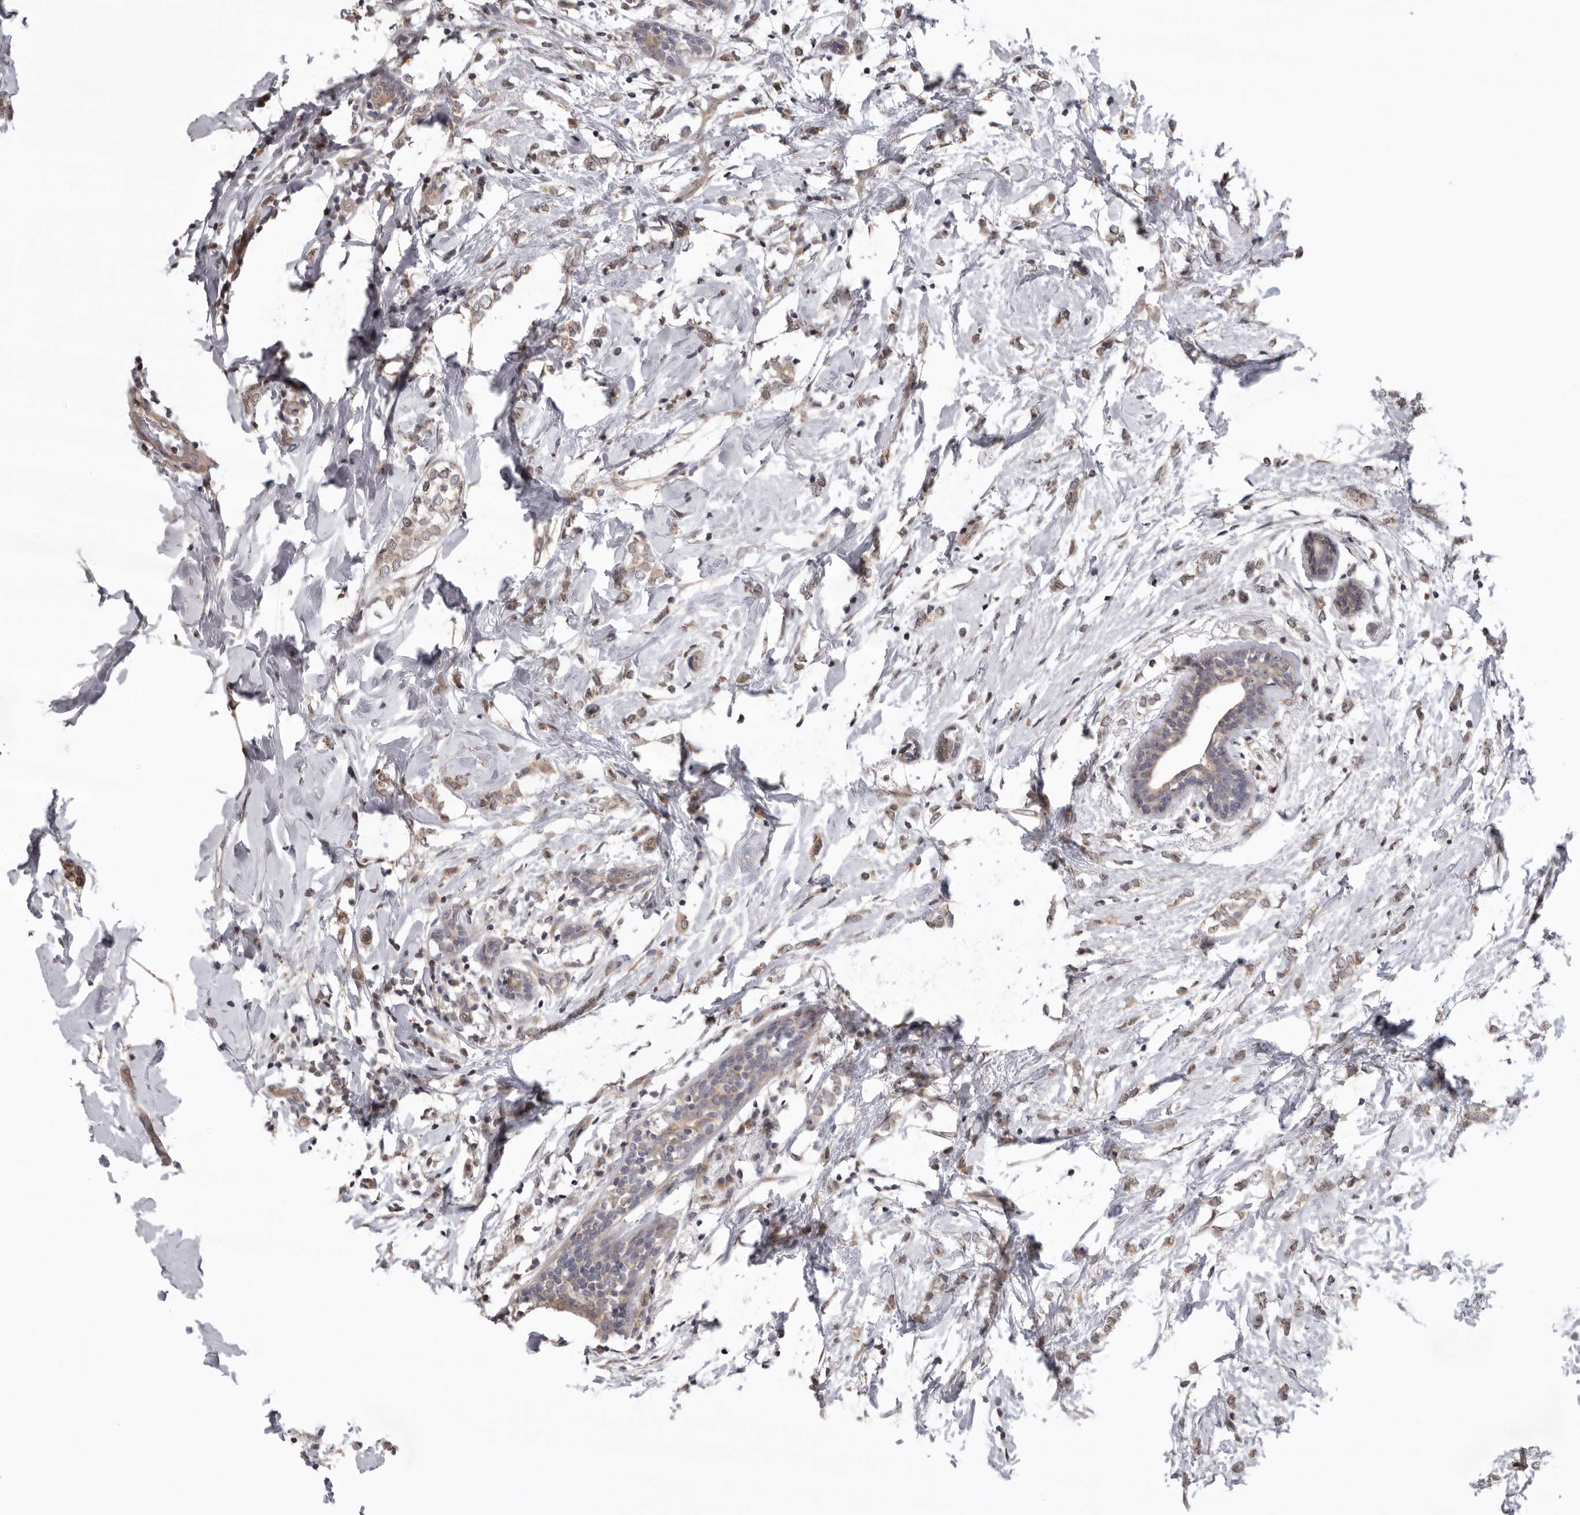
{"staining": {"intensity": "weak", "quantity": ">75%", "location": "cytoplasmic/membranous"}, "tissue": "breast cancer", "cell_type": "Tumor cells", "image_type": "cancer", "snomed": [{"axis": "morphology", "description": "Normal tissue, NOS"}, {"axis": "morphology", "description": "Lobular carcinoma"}, {"axis": "topography", "description": "Breast"}], "caption": "A histopathology image of human breast lobular carcinoma stained for a protein demonstrates weak cytoplasmic/membranous brown staining in tumor cells.", "gene": "C1orf109", "patient": {"sex": "female", "age": 47}}